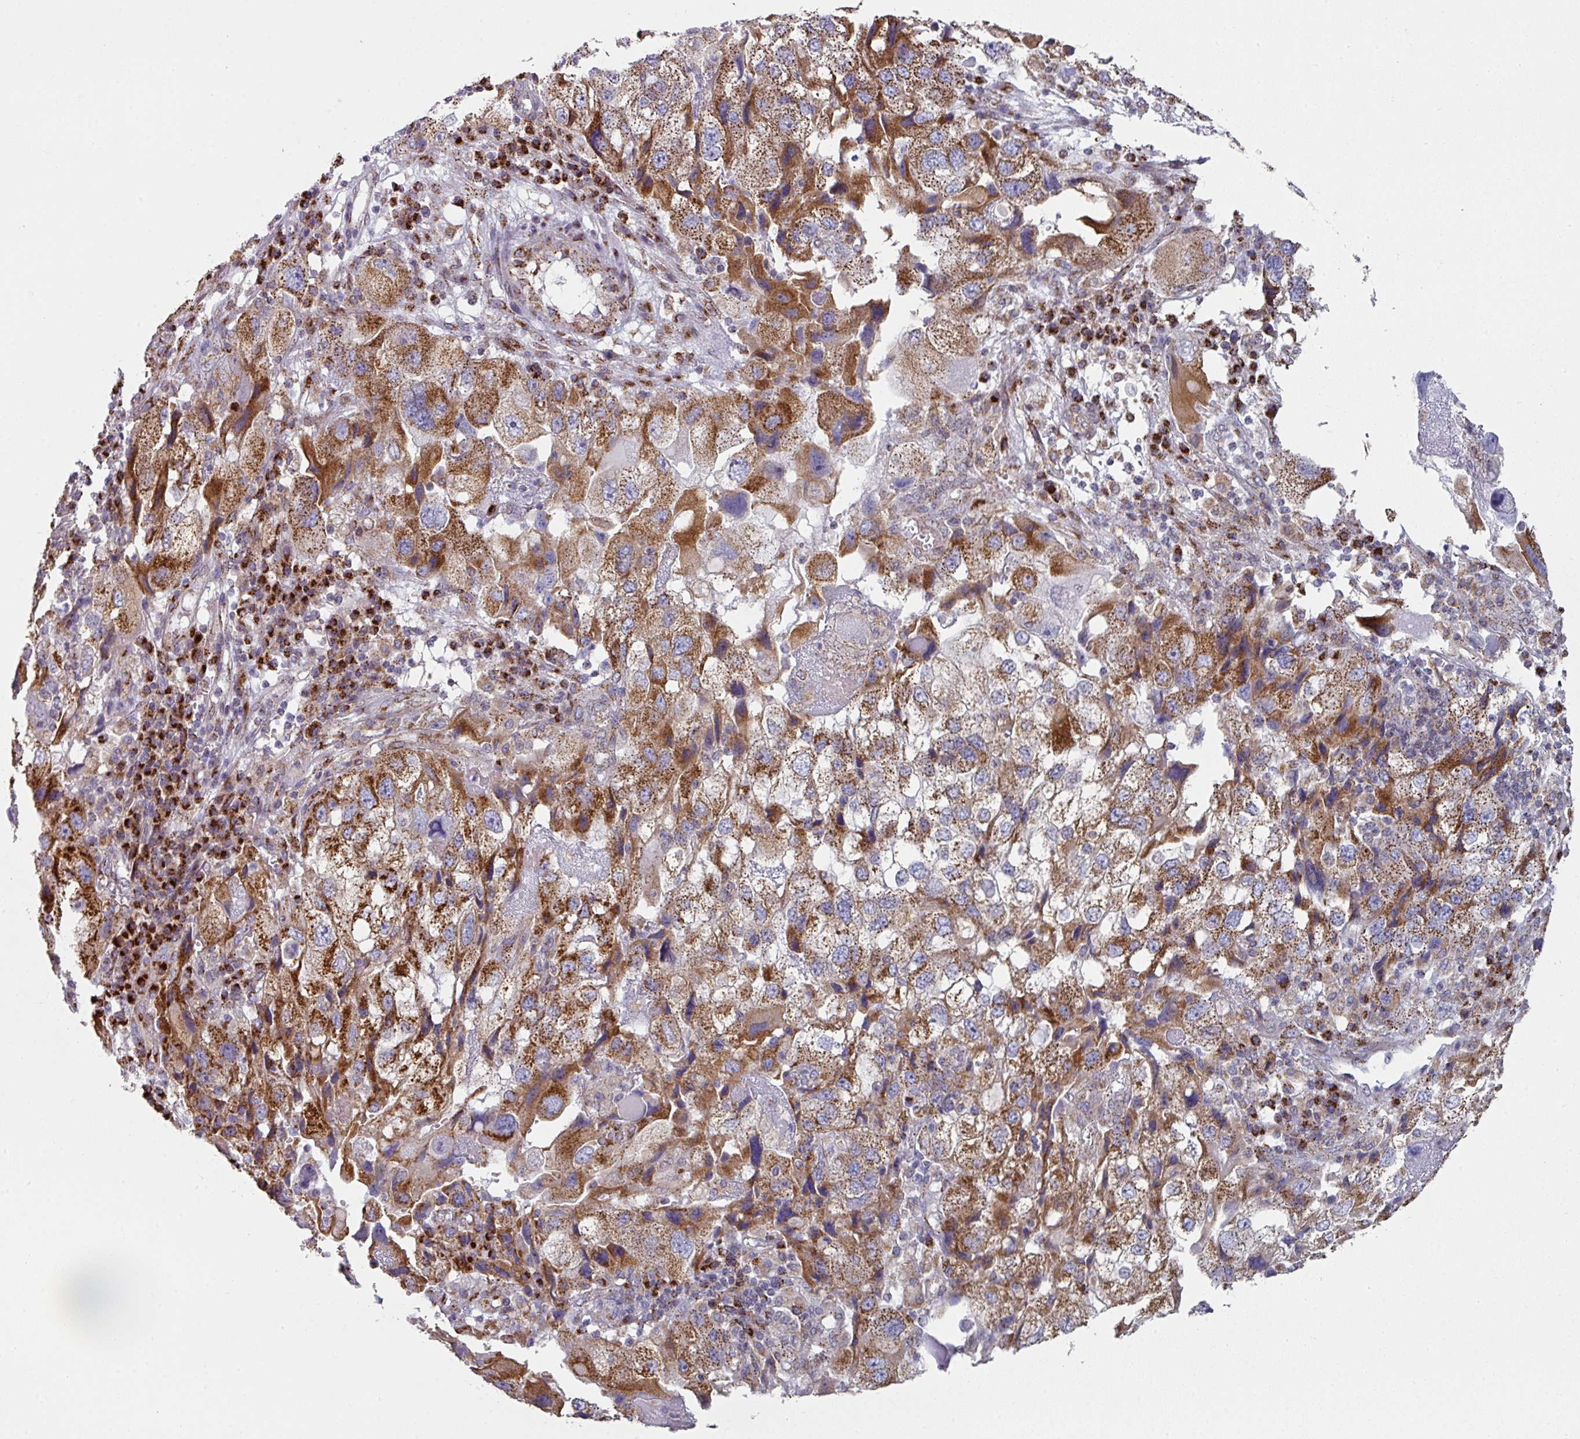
{"staining": {"intensity": "strong", "quantity": ">75%", "location": "cytoplasmic/membranous"}, "tissue": "endometrial cancer", "cell_type": "Tumor cells", "image_type": "cancer", "snomed": [{"axis": "morphology", "description": "Adenocarcinoma, NOS"}, {"axis": "topography", "description": "Endometrium"}], "caption": "Tumor cells display strong cytoplasmic/membranous staining in about >75% of cells in endometrial adenocarcinoma.", "gene": "CCDC85B", "patient": {"sex": "female", "age": 49}}